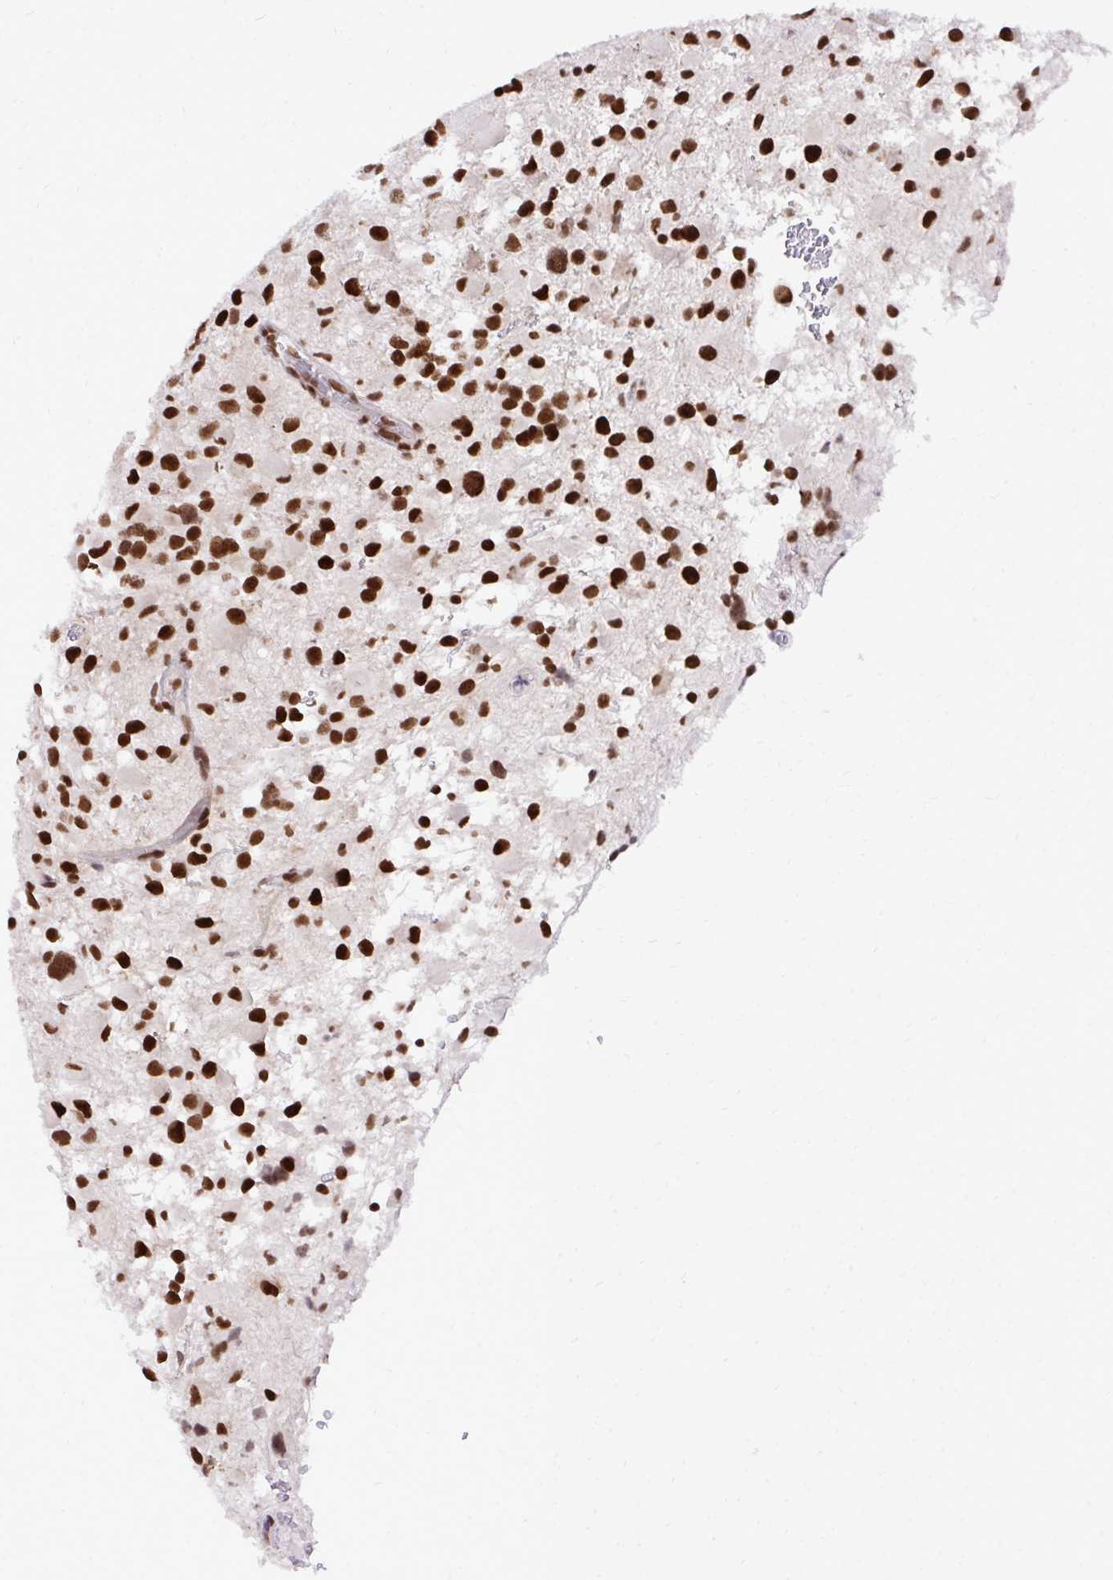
{"staining": {"intensity": "strong", "quantity": ">75%", "location": "nuclear"}, "tissue": "glioma", "cell_type": "Tumor cells", "image_type": "cancer", "snomed": [{"axis": "morphology", "description": "Glioma, malignant, High grade"}, {"axis": "topography", "description": "Brain"}], "caption": "IHC image of human malignant glioma (high-grade) stained for a protein (brown), which exhibits high levels of strong nuclear staining in approximately >75% of tumor cells.", "gene": "CDYL", "patient": {"sex": "female", "age": 40}}